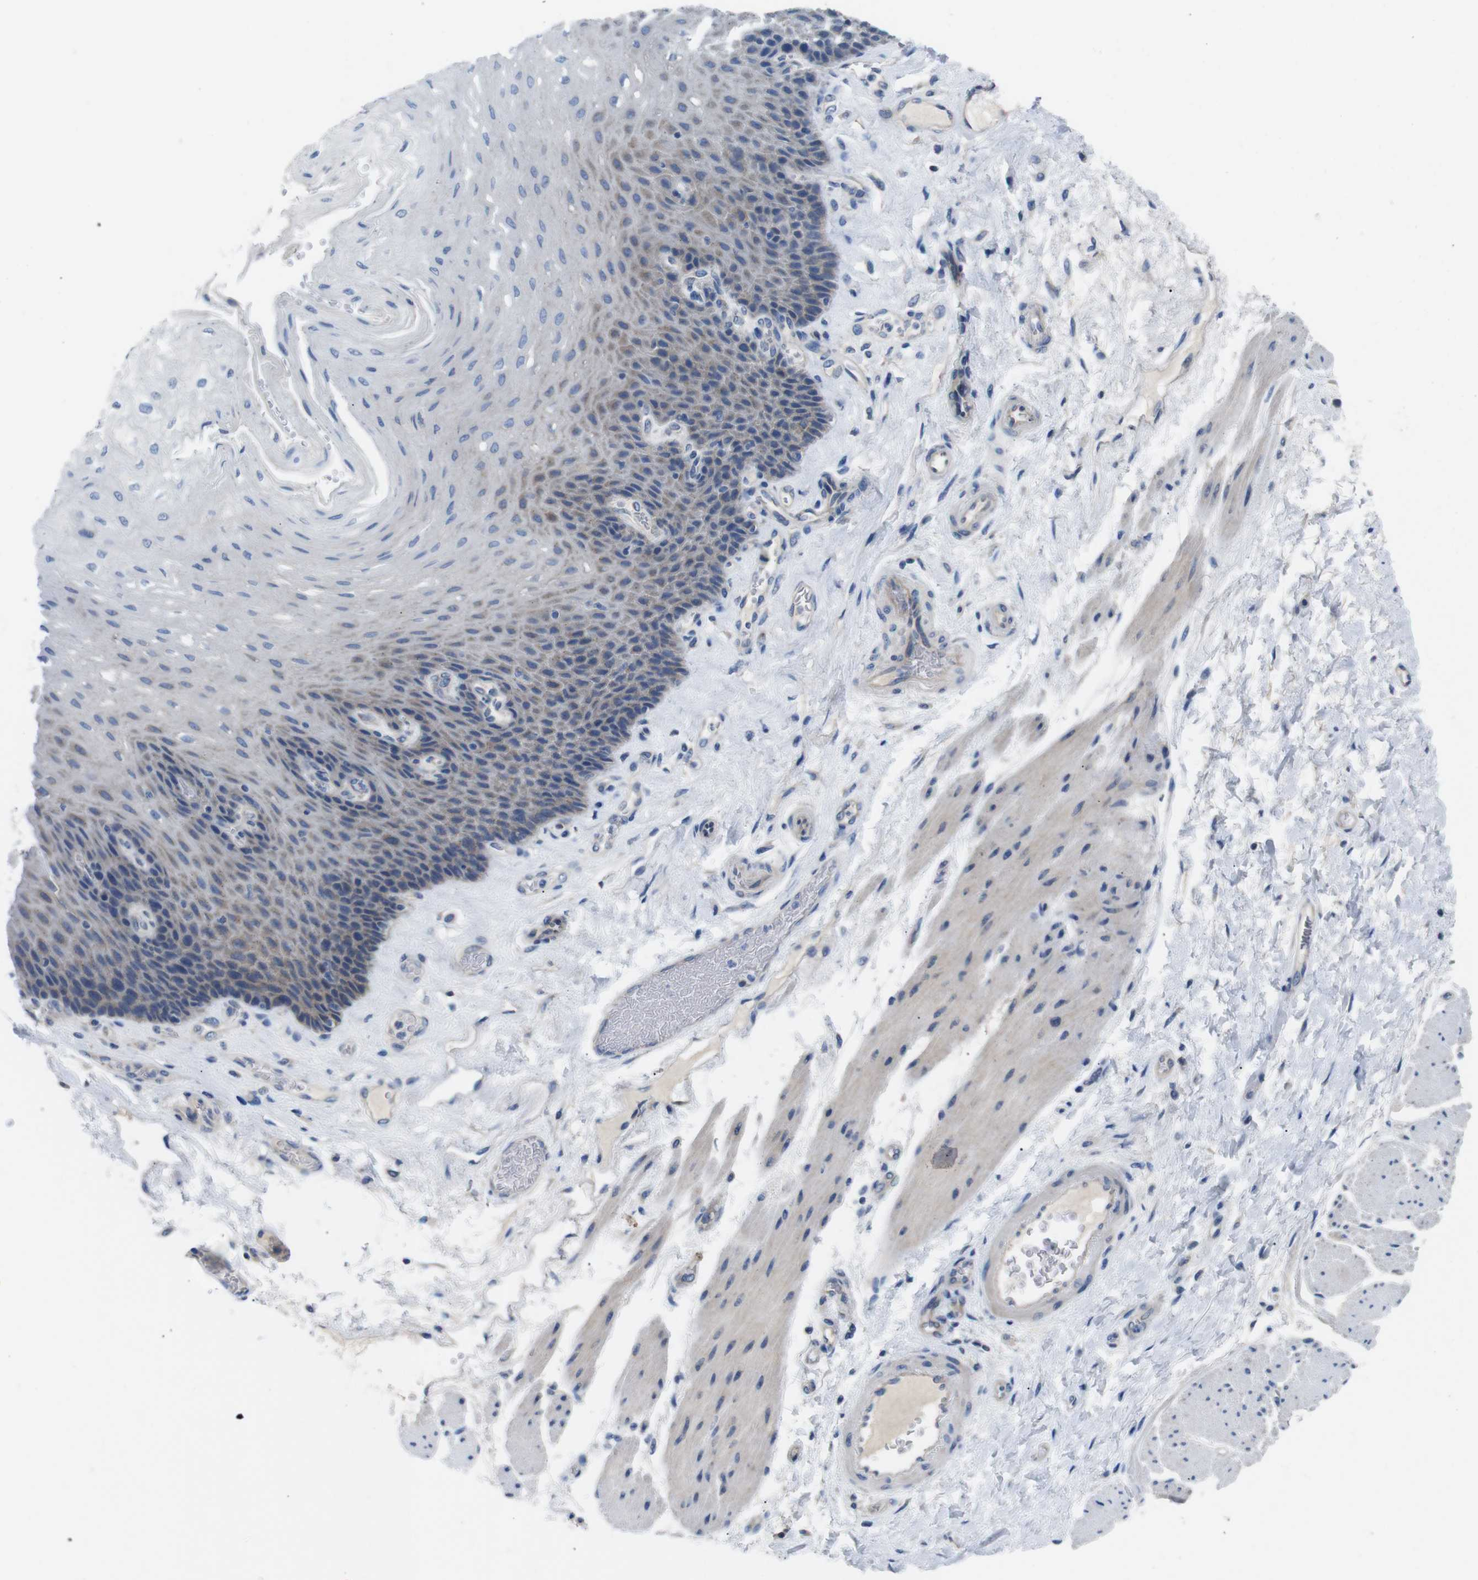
{"staining": {"intensity": "weak", "quantity": "25%-75%", "location": "cytoplasmic/membranous"}, "tissue": "esophagus", "cell_type": "Squamous epithelial cells", "image_type": "normal", "snomed": [{"axis": "morphology", "description": "Normal tissue, NOS"}, {"axis": "topography", "description": "Esophagus"}], "caption": "IHC of normal human esophagus demonstrates low levels of weak cytoplasmic/membranous expression in approximately 25%-75% of squamous epithelial cells.", "gene": "DCP1A", "patient": {"sex": "female", "age": 72}}